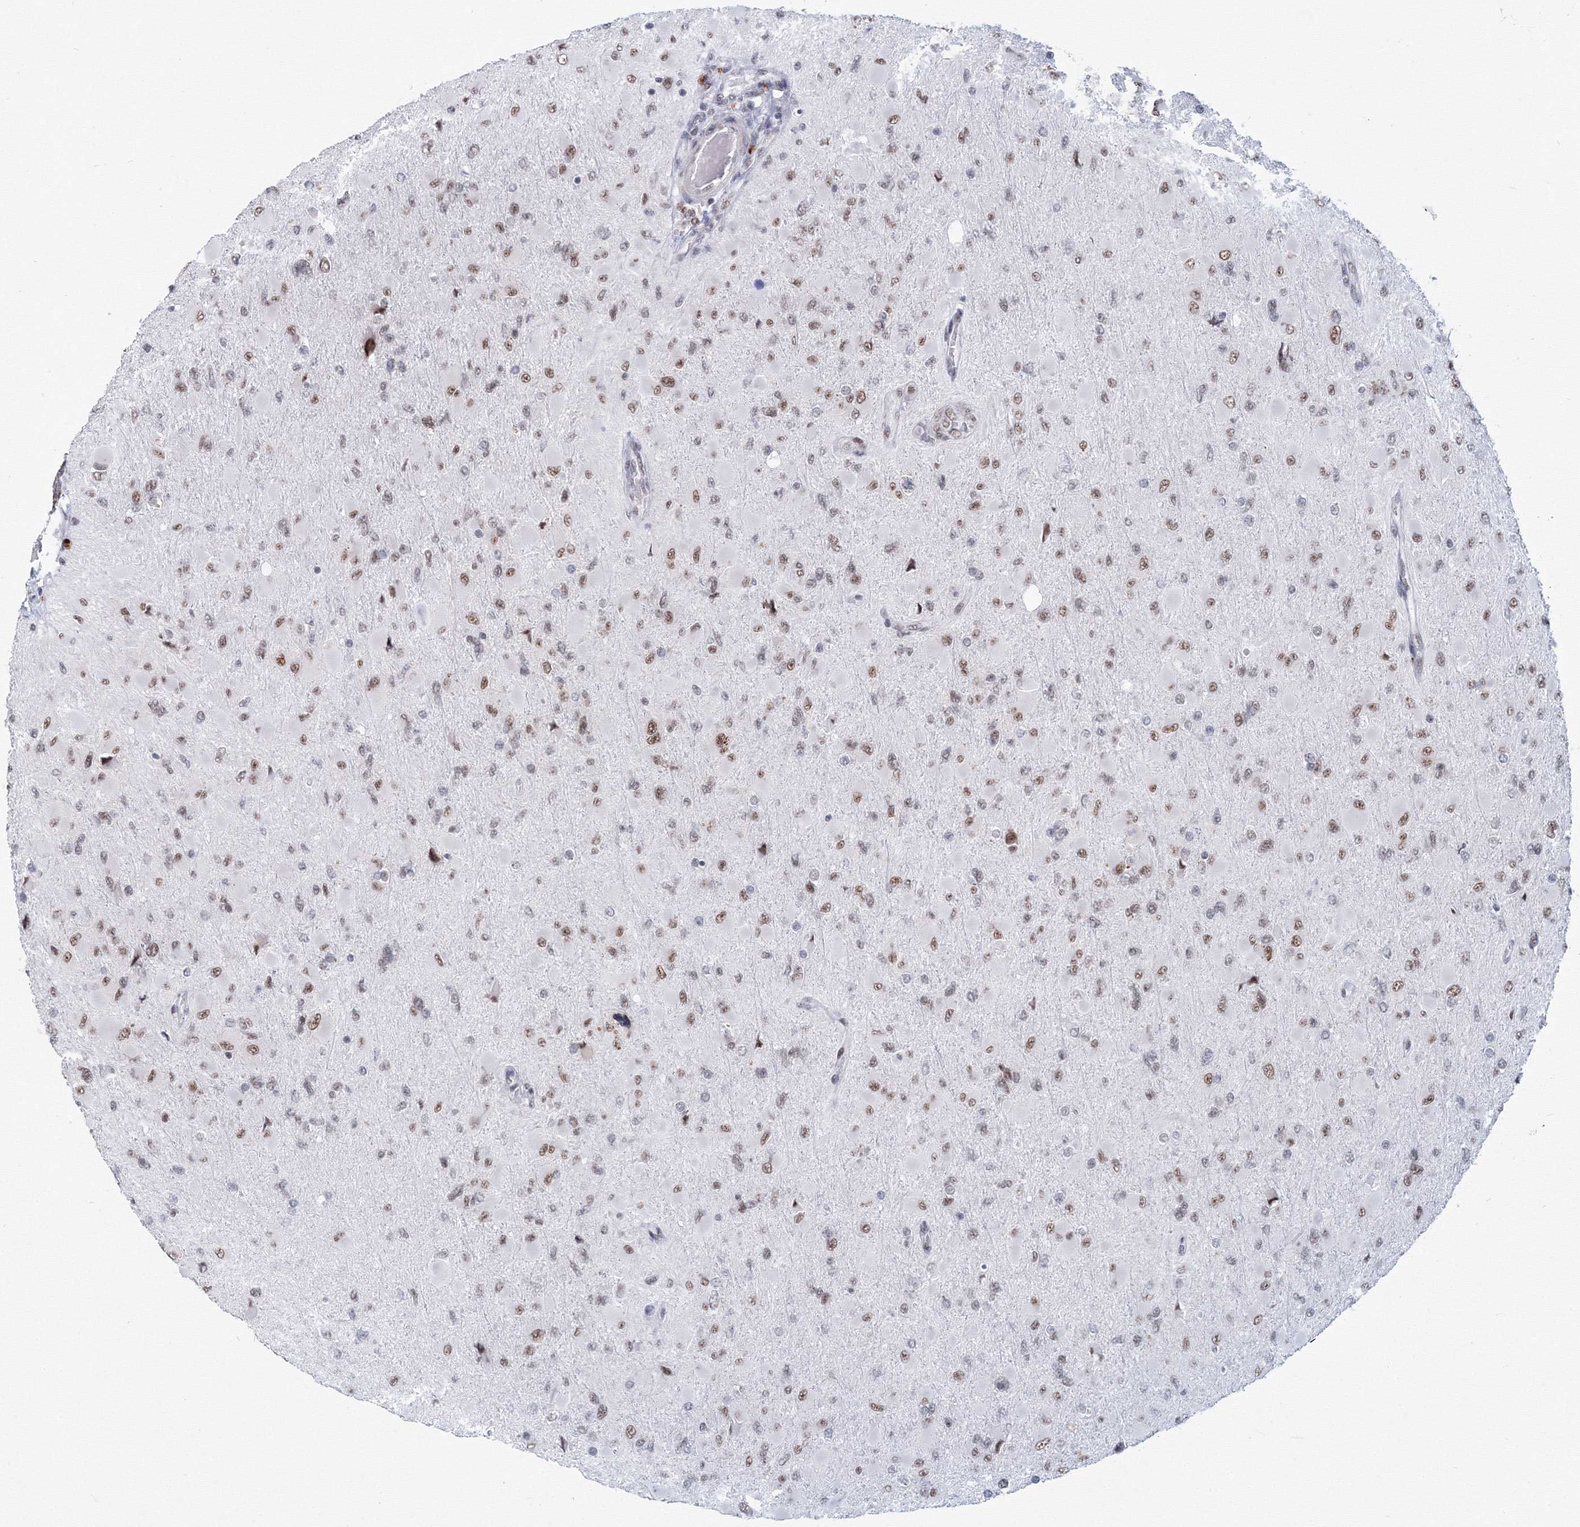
{"staining": {"intensity": "moderate", "quantity": ">75%", "location": "nuclear"}, "tissue": "glioma", "cell_type": "Tumor cells", "image_type": "cancer", "snomed": [{"axis": "morphology", "description": "Glioma, malignant, High grade"}, {"axis": "topography", "description": "Cerebral cortex"}], "caption": "Protein expression analysis of glioma demonstrates moderate nuclear staining in approximately >75% of tumor cells.", "gene": "SF3B6", "patient": {"sex": "female", "age": 36}}